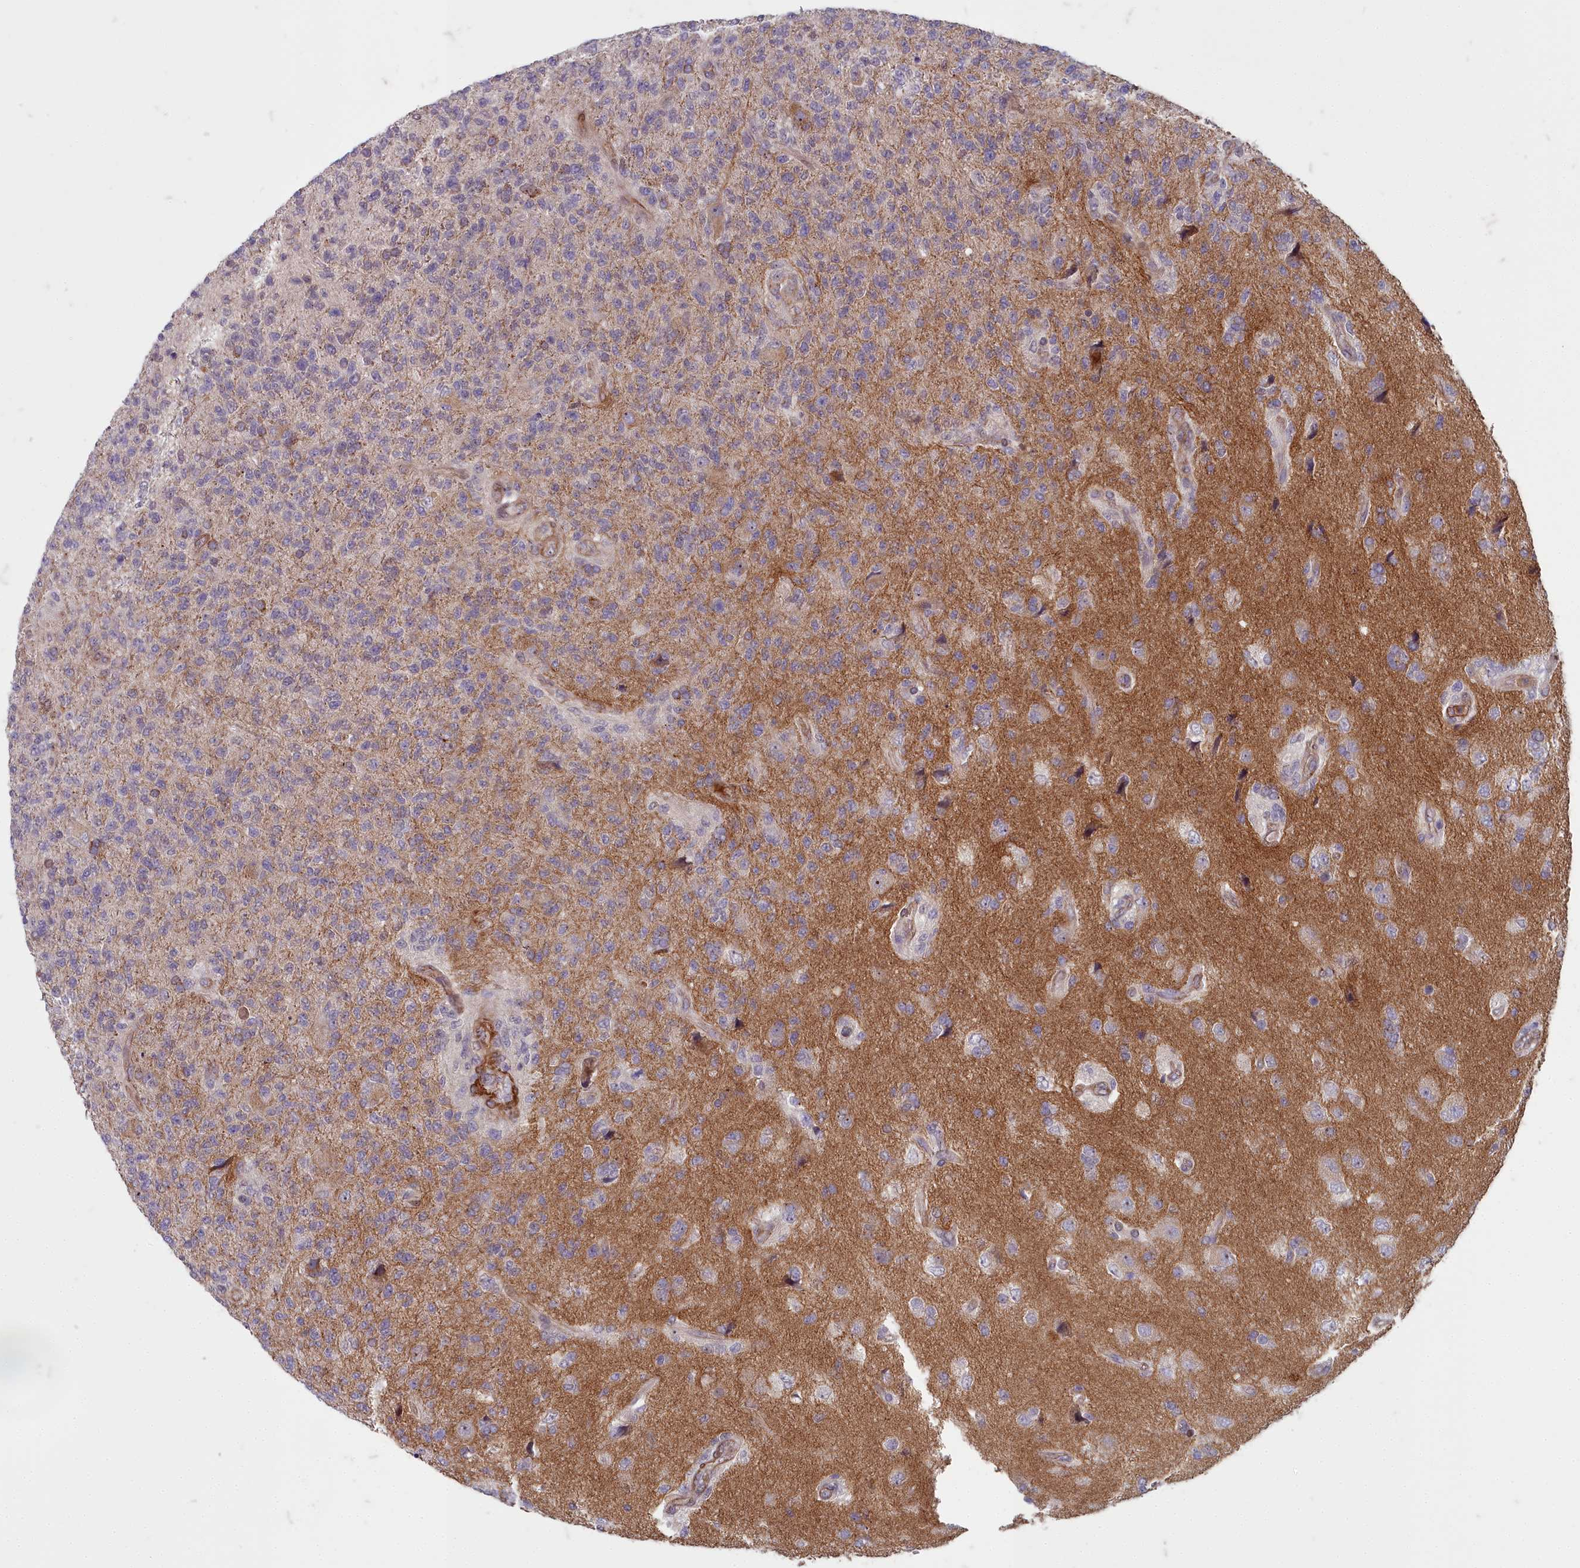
{"staining": {"intensity": "negative", "quantity": "none", "location": "none"}, "tissue": "glioma", "cell_type": "Tumor cells", "image_type": "cancer", "snomed": [{"axis": "morphology", "description": "Glioma, malignant, High grade"}, {"axis": "topography", "description": "Brain"}], "caption": "Immunohistochemistry image of human malignant glioma (high-grade) stained for a protein (brown), which shows no staining in tumor cells.", "gene": "ZNF626", "patient": {"sex": "male", "age": 56}}